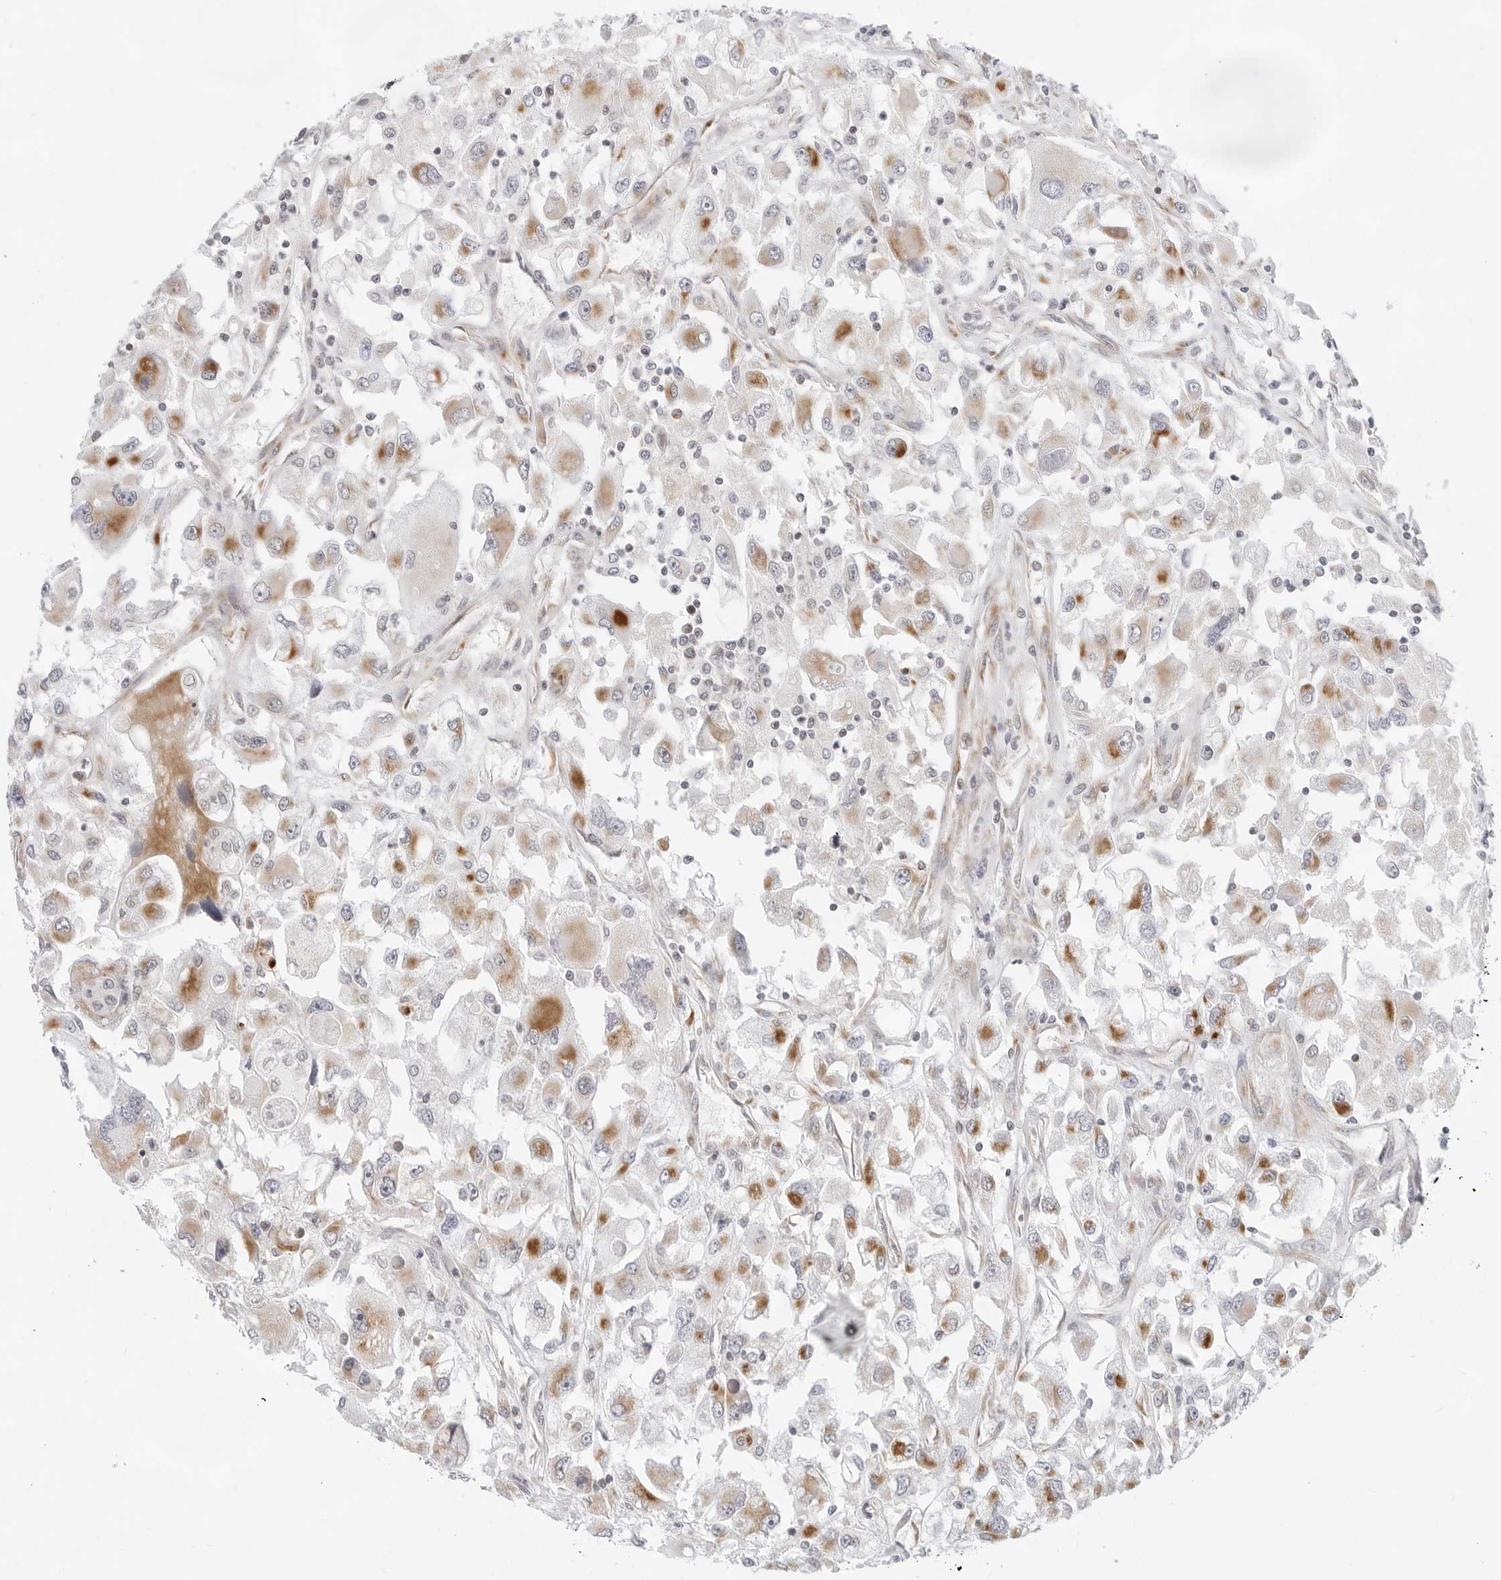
{"staining": {"intensity": "moderate", "quantity": "25%-75%", "location": "cytoplasmic/membranous"}, "tissue": "renal cancer", "cell_type": "Tumor cells", "image_type": "cancer", "snomed": [{"axis": "morphology", "description": "Adenocarcinoma, NOS"}, {"axis": "topography", "description": "Kidney"}], "caption": "Tumor cells display medium levels of moderate cytoplasmic/membranous staining in about 25%-75% of cells in human adenocarcinoma (renal).", "gene": "CIART", "patient": {"sex": "female", "age": 52}}